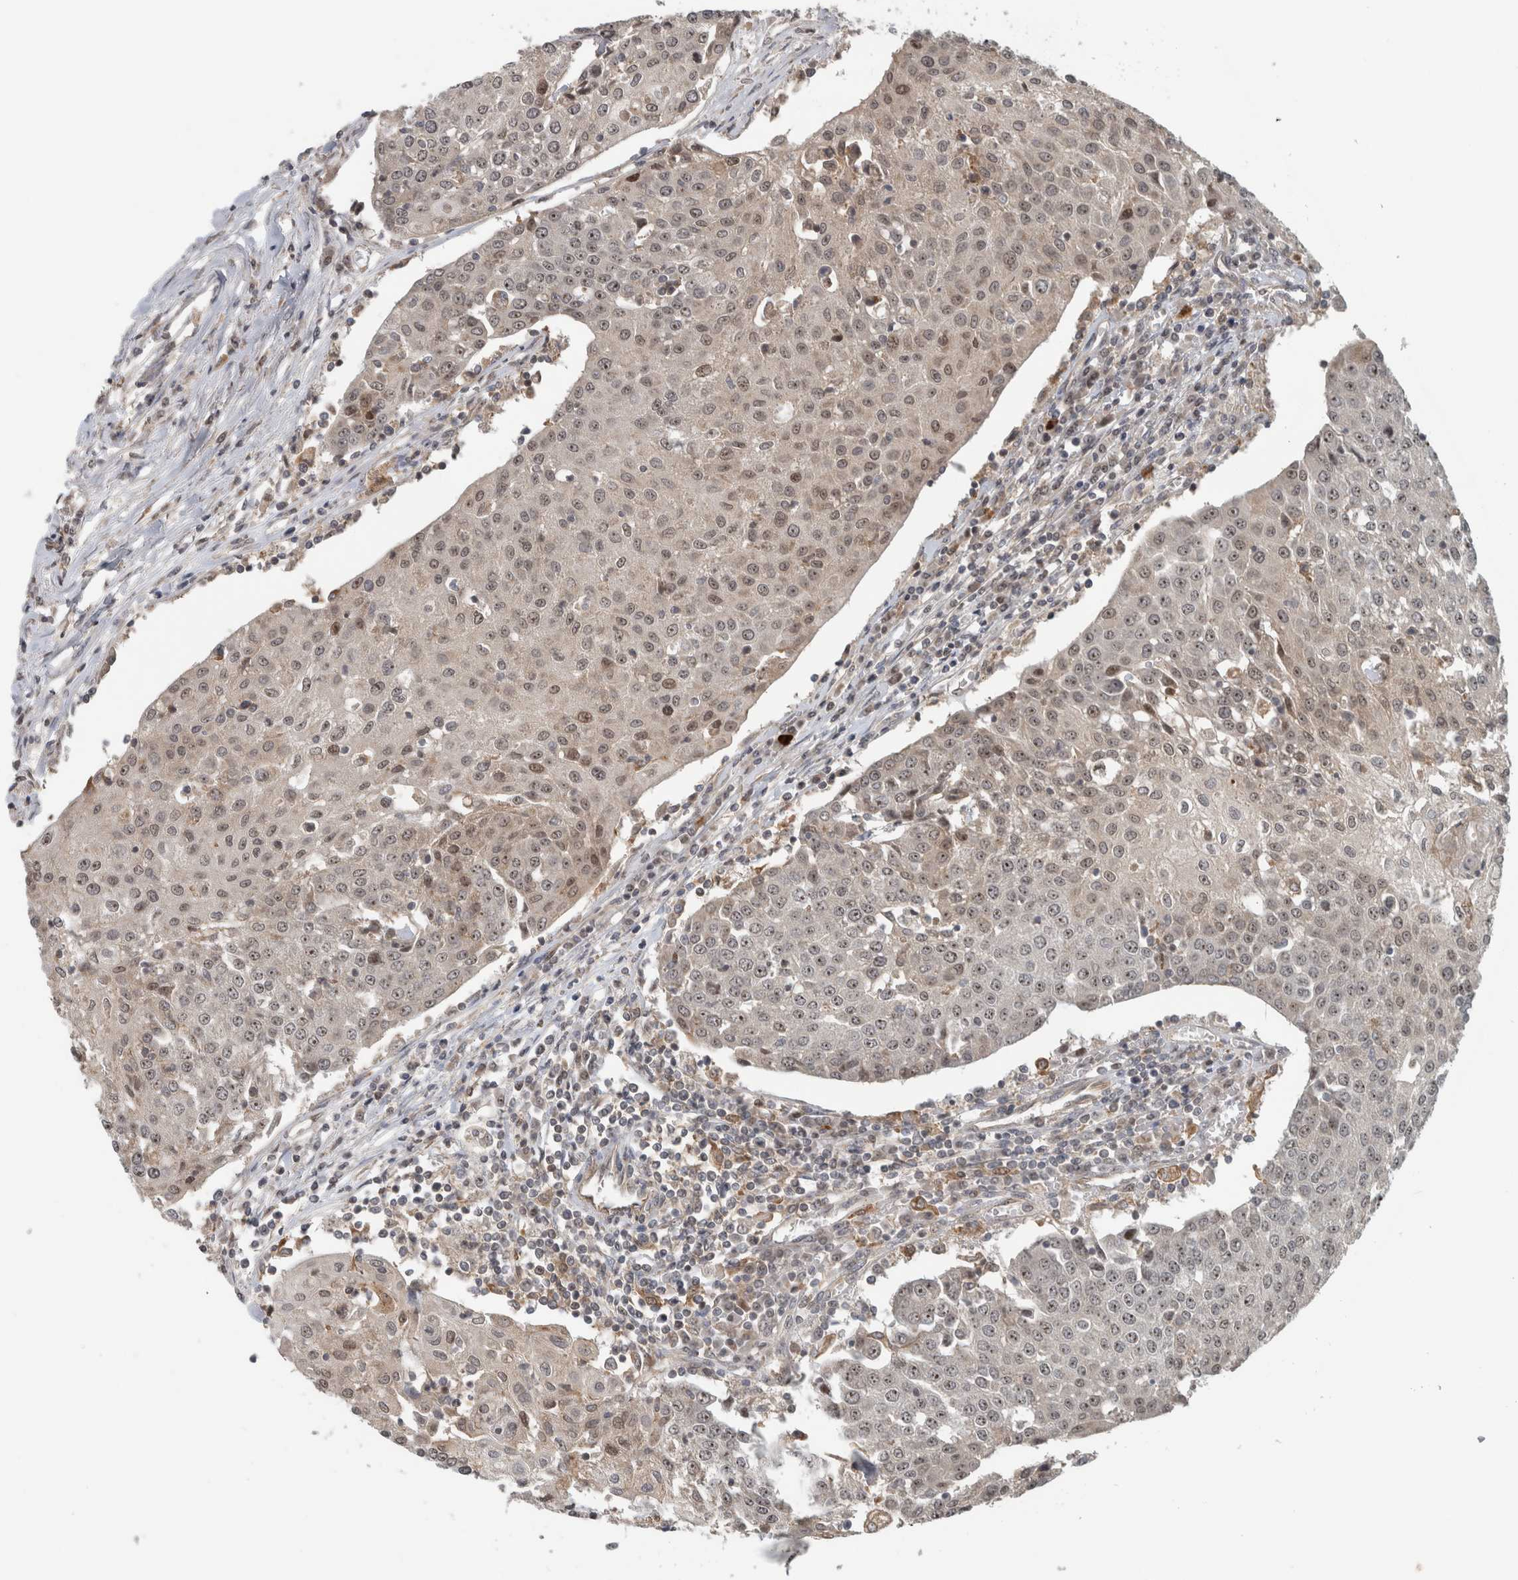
{"staining": {"intensity": "weak", "quantity": ">75%", "location": "nuclear"}, "tissue": "urothelial cancer", "cell_type": "Tumor cells", "image_type": "cancer", "snomed": [{"axis": "morphology", "description": "Urothelial carcinoma, High grade"}, {"axis": "topography", "description": "Urinary bladder"}], "caption": "The histopathology image reveals staining of high-grade urothelial carcinoma, revealing weak nuclear protein expression (brown color) within tumor cells. (brown staining indicates protein expression, while blue staining denotes nuclei).", "gene": "WASF2", "patient": {"sex": "female", "age": 85}}